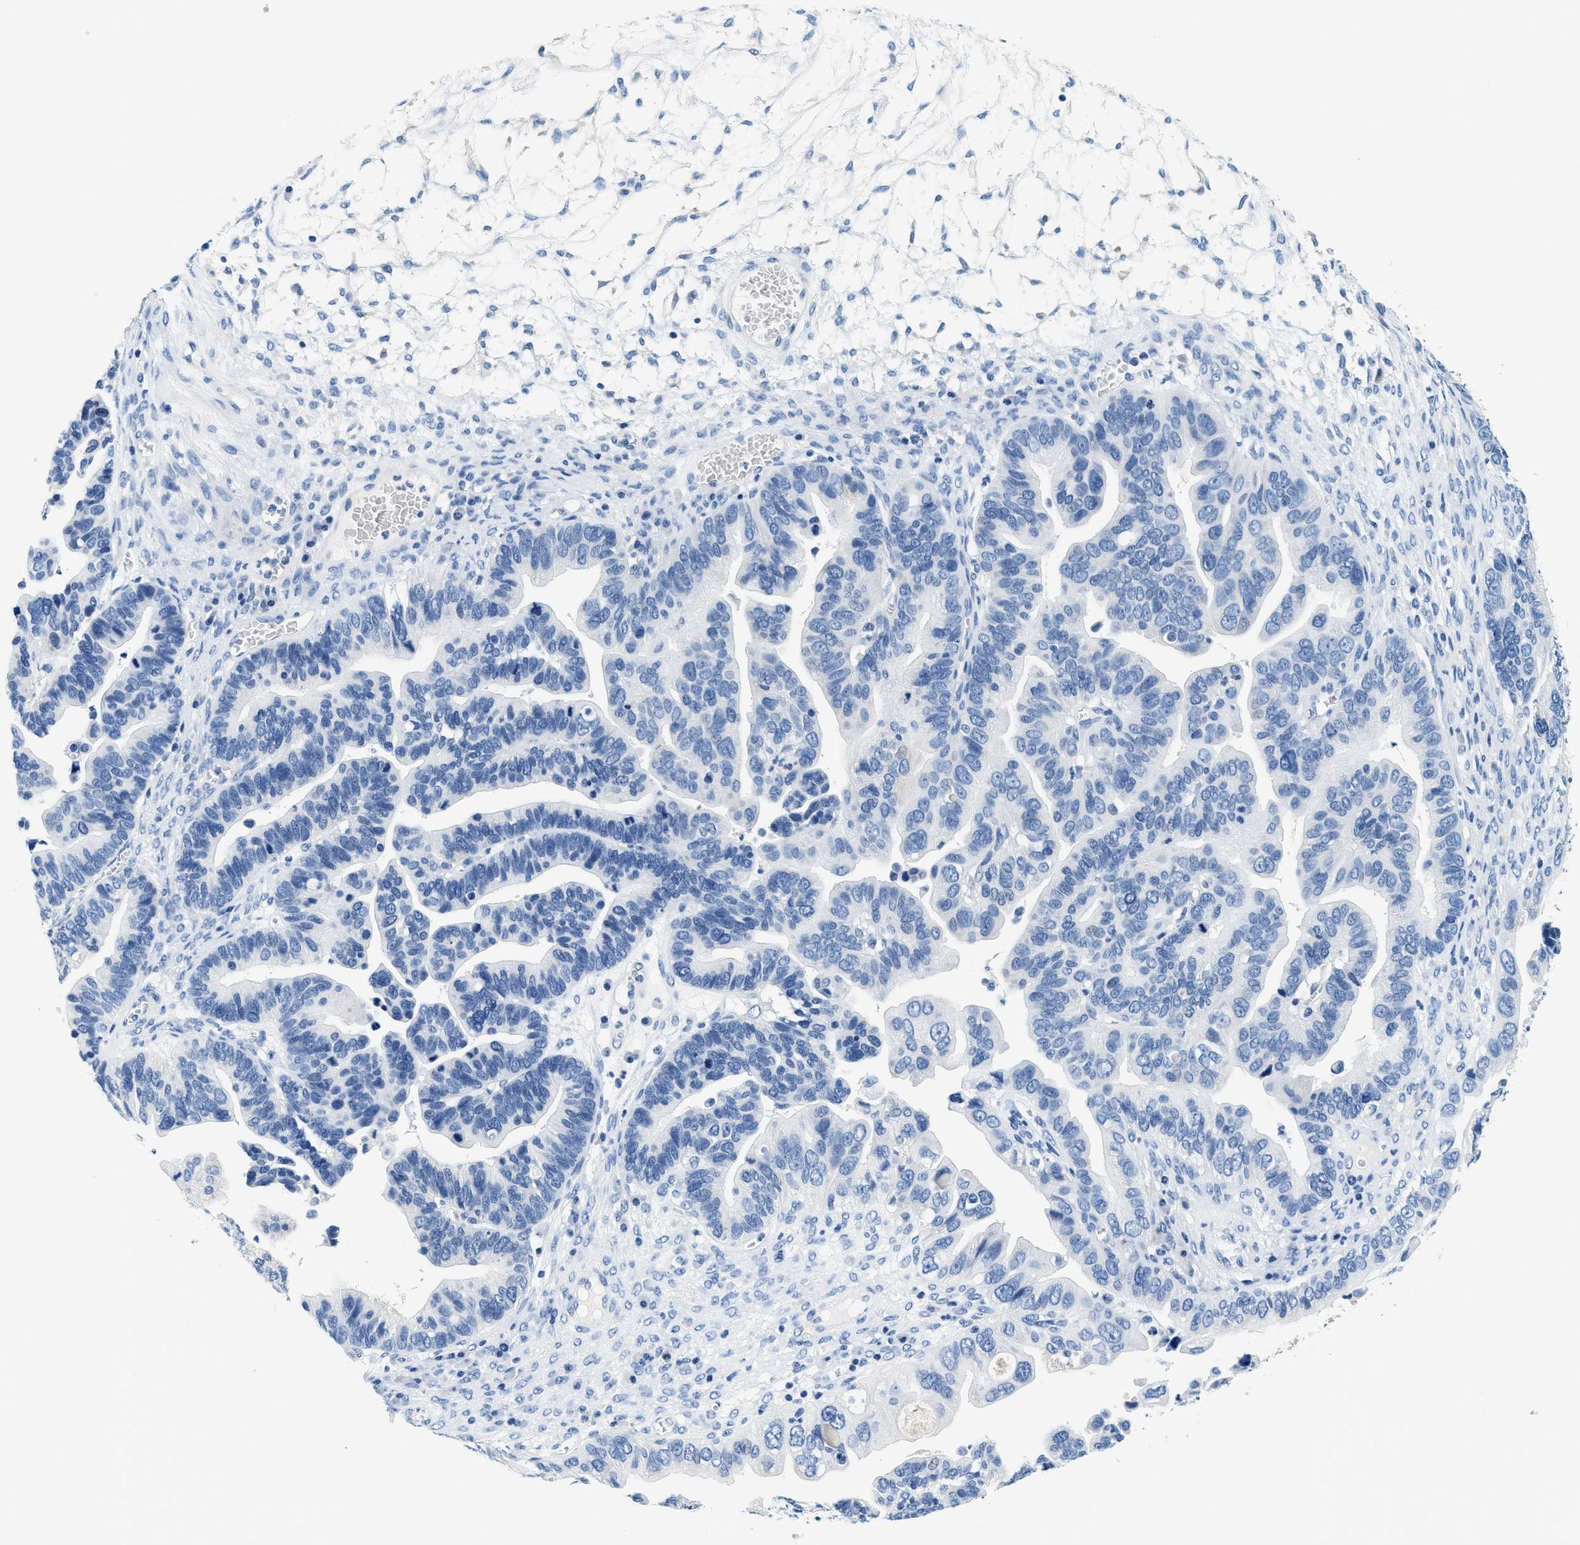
{"staining": {"intensity": "negative", "quantity": "none", "location": "none"}, "tissue": "ovarian cancer", "cell_type": "Tumor cells", "image_type": "cancer", "snomed": [{"axis": "morphology", "description": "Cystadenocarcinoma, serous, NOS"}, {"axis": "topography", "description": "Ovary"}], "caption": "DAB (3,3'-diaminobenzidine) immunohistochemical staining of human ovarian cancer shows no significant positivity in tumor cells.", "gene": "GSTM3", "patient": {"sex": "female", "age": 56}}